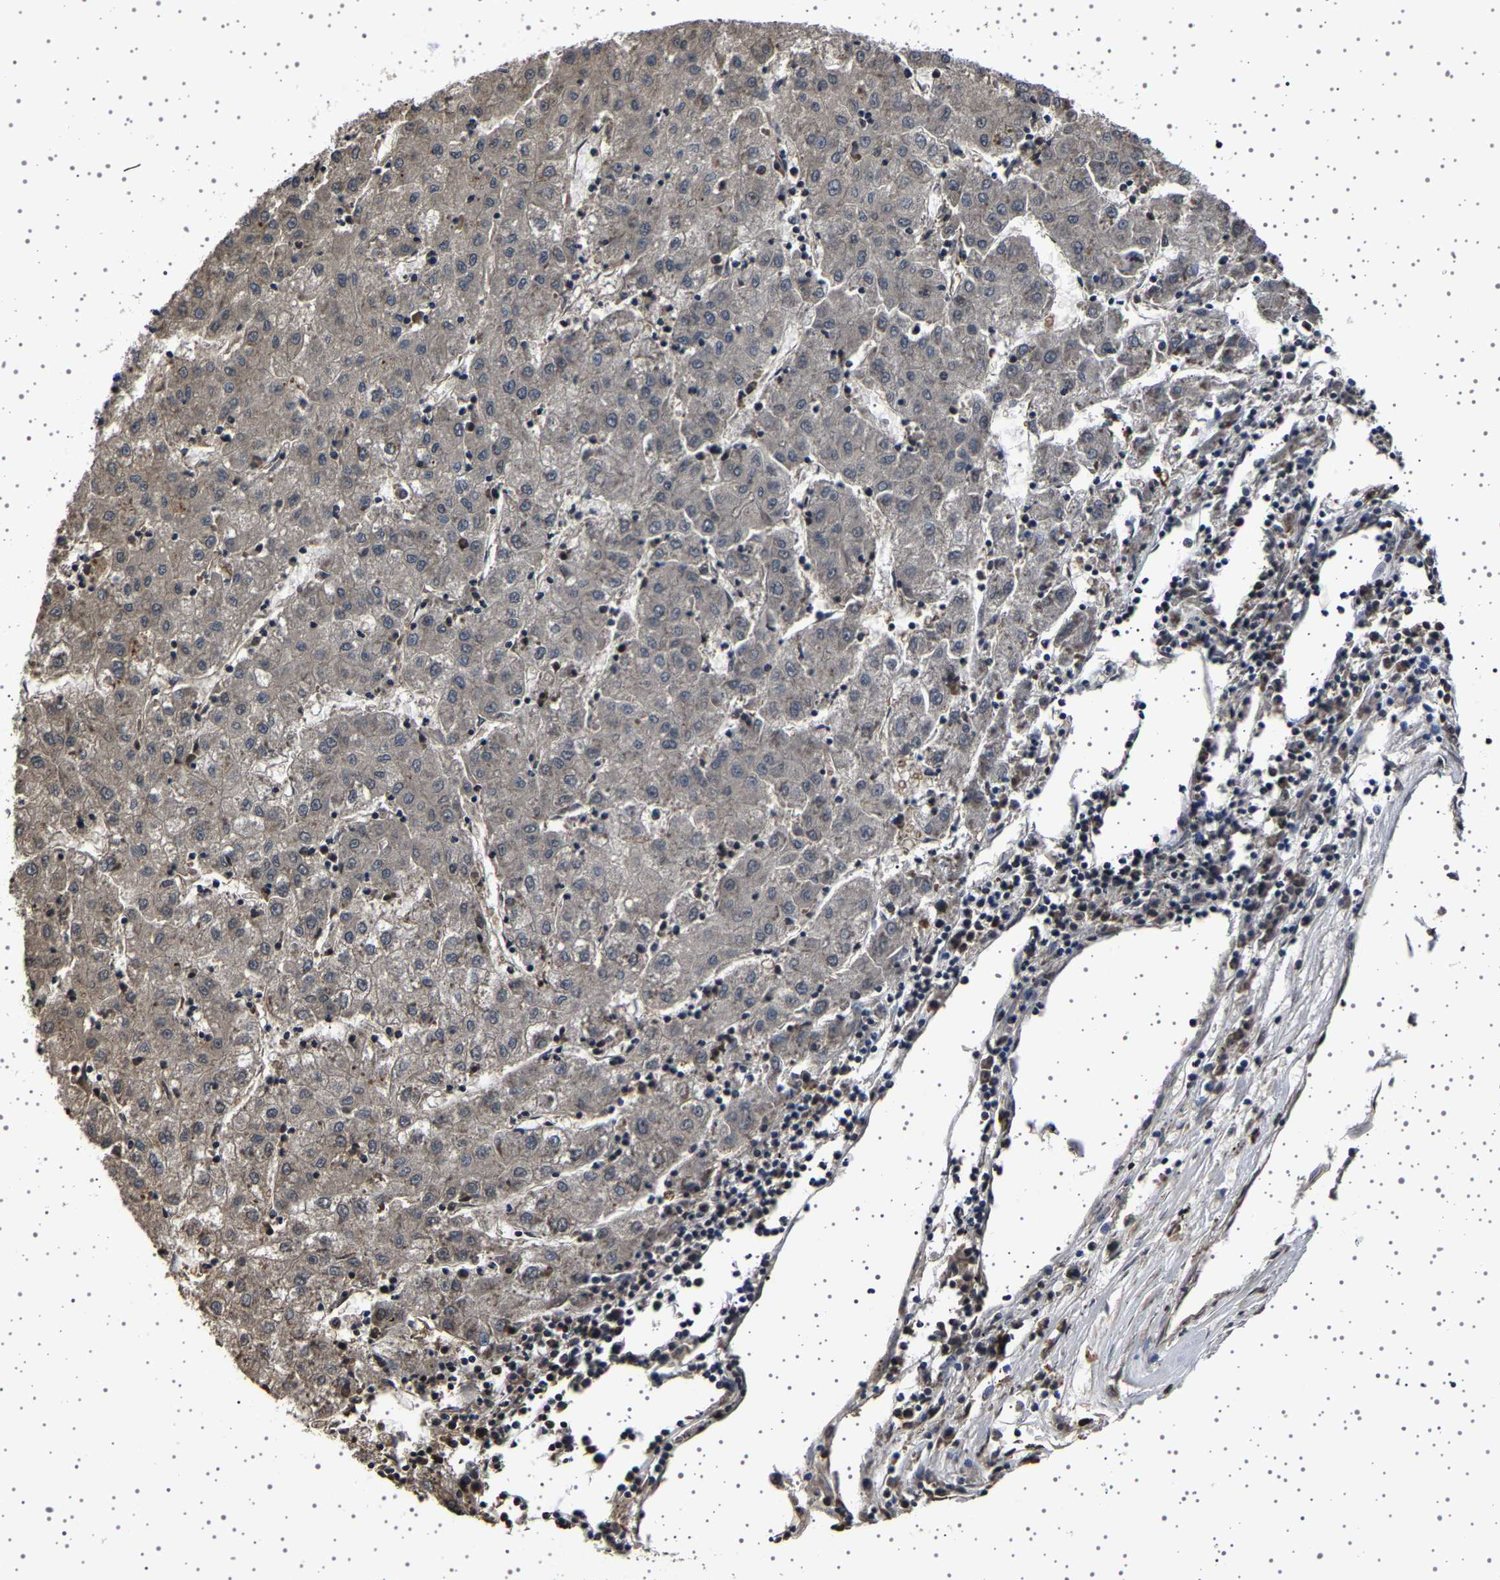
{"staining": {"intensity": "weak", "quantity": "<25%", "location": "cytoplasmic/membranous"}, "tissue": "liver cancer", "cell_type": "Tumor cells", "image_type": "cancer", "snomed": [{"axis": "morphology", "description": "Carcinoma, Hepatocellular, NOS"}, {"axis": "topography", "description": "Liver"}], "caption": "DAB (3,3'-diaminobenzidine) immunohistochemical staining of liver cancer (hepatocellular carcinoma) exhibits no significant expression in tumor cells. The staining is performed using DAB brown chromogen with nuclei counter-stained in using hematoxylin.", "gene": "IL10RB", "patient": {"sex": "male", "age": 72}}